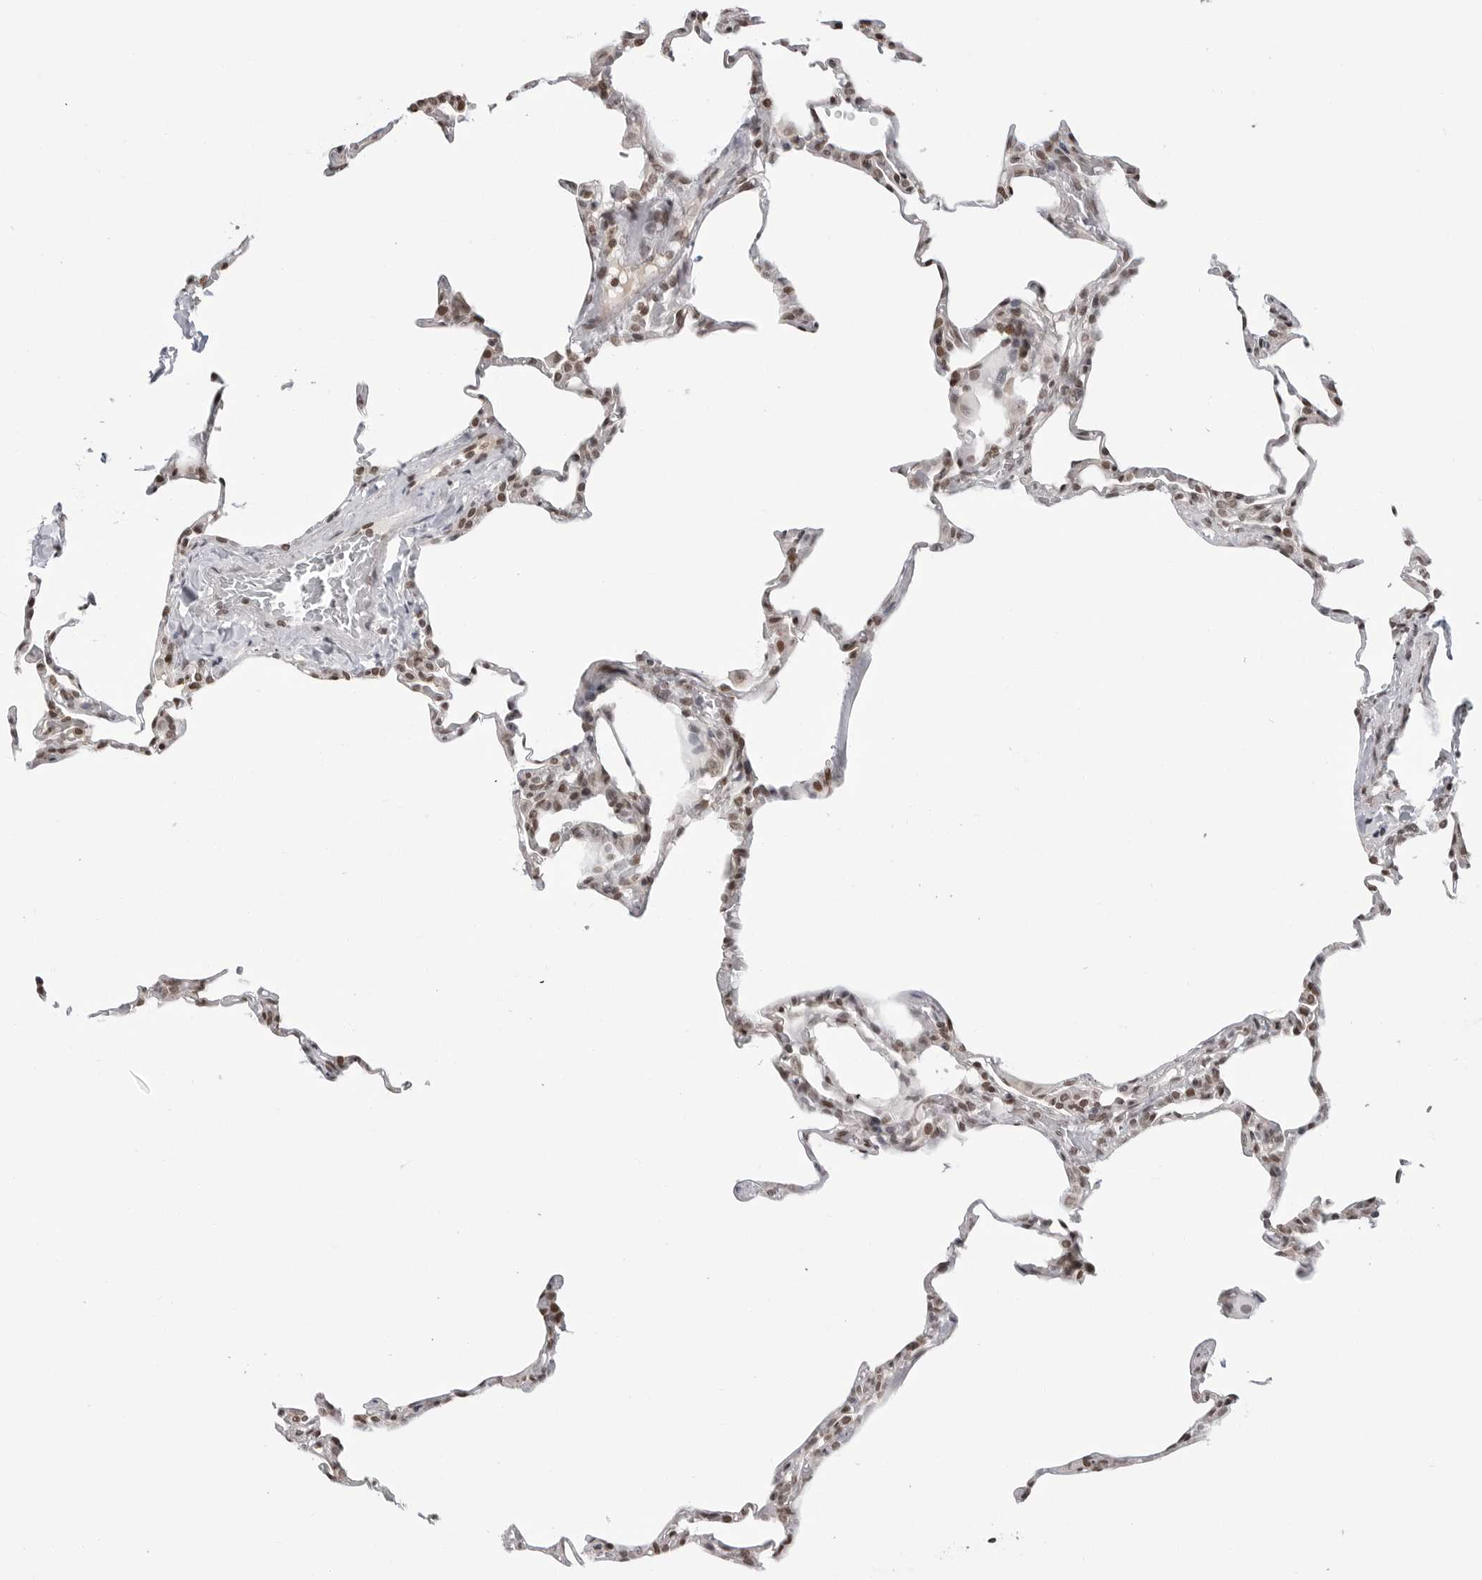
{"staining": {"intensity": "moderate", "quantity": "25%-75%", "location": "nuclear"}, "tissue": "lung", "cell_type": "Alveolar cells", "image_type": "normal", "snomed": [{"axis": "morphology", "description": "Normal tissue, NOS"}, {"axis": "topography", "description": "Lung"}], "caption": "Immunohistochemical staining of unremarkable human lung displays 25%-75% levels of moderate nuclear protein expression in about 25%-75% of alveolar cells.", "gene": "C8orf33", "patient": {"sex": "male", "age": 20}}